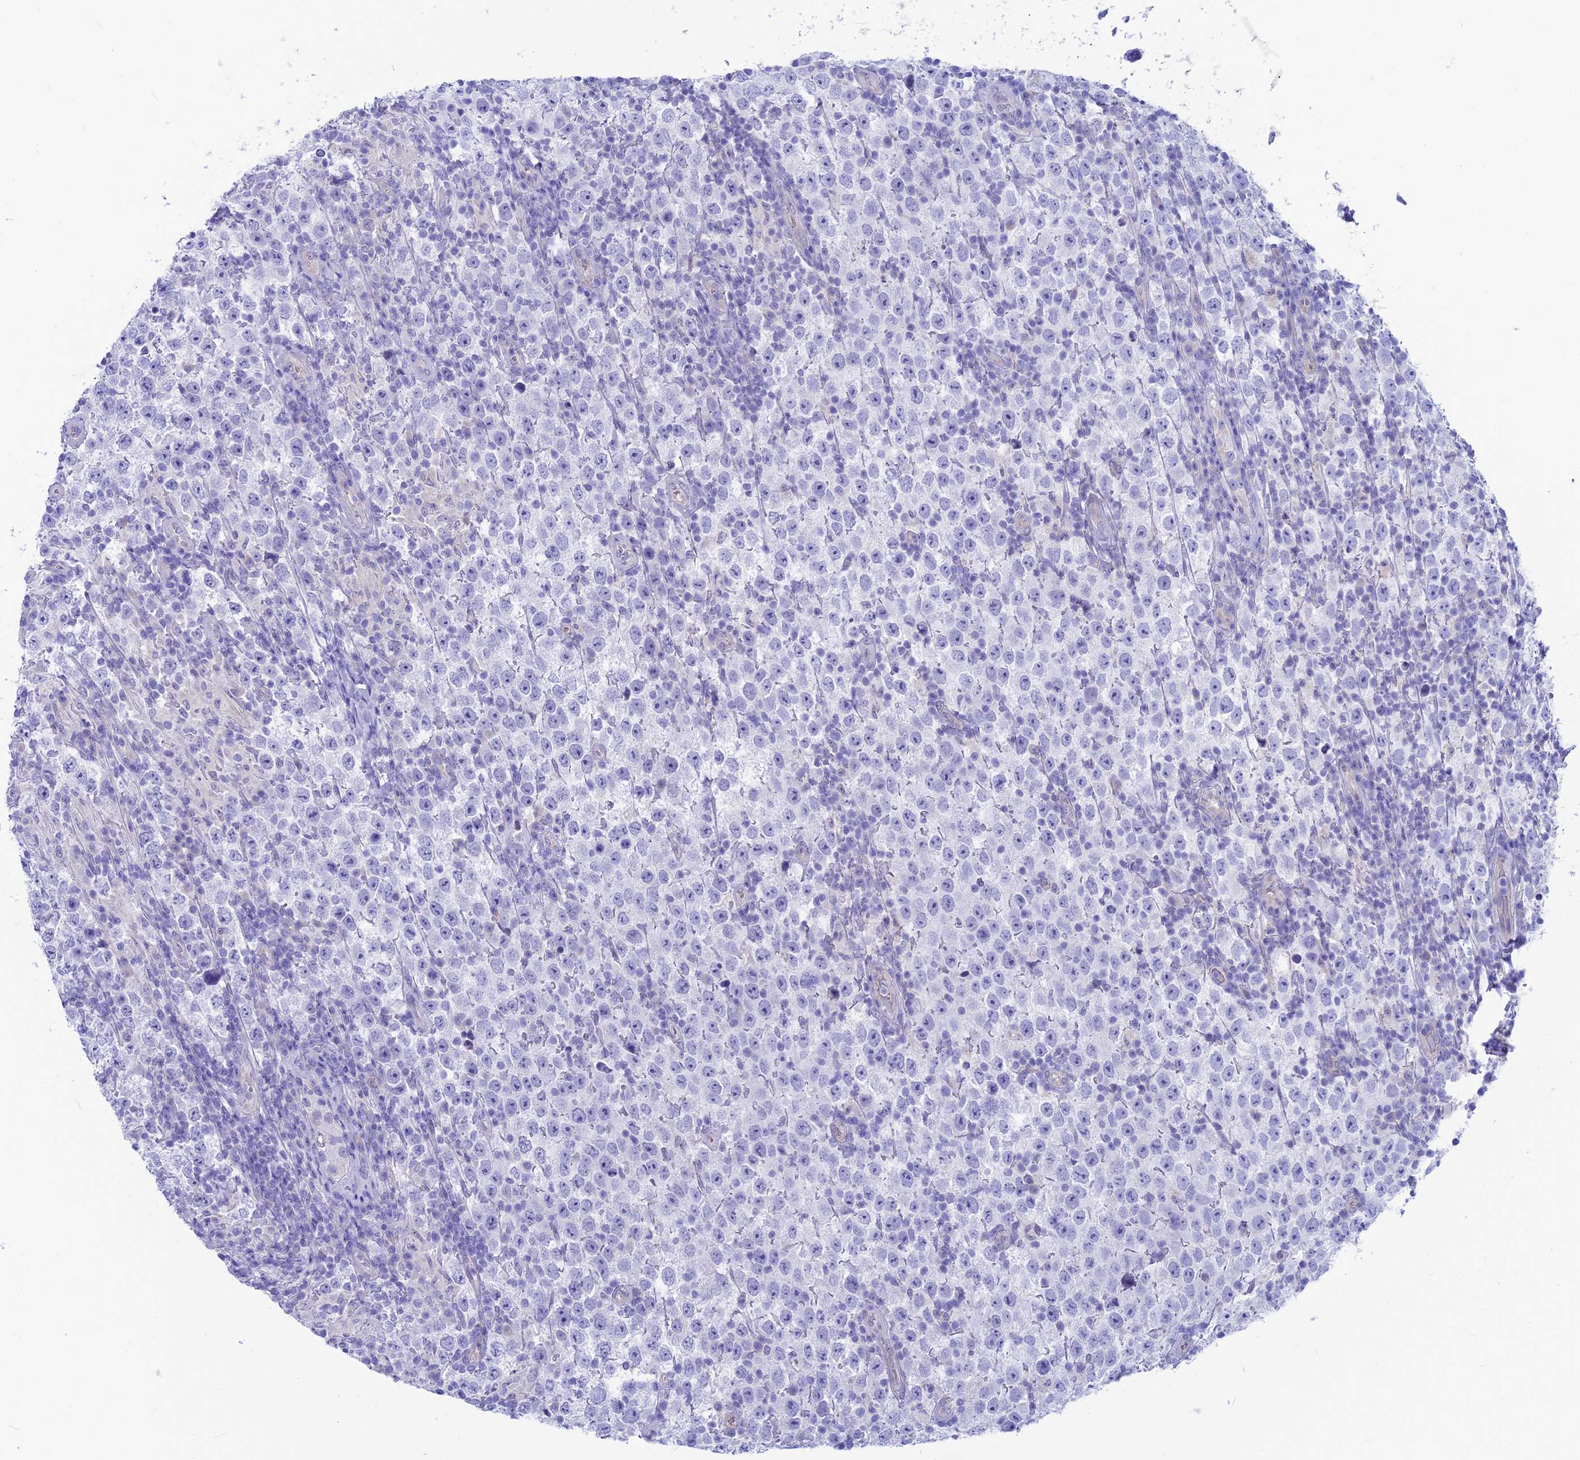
{"staining": {"intensity": "negative", "quantity": "none", "location": "none"}, "tissue": "testis cancer", "cell_type": "Tumor cells", "image_type": "cancer", "snomed": [{"axis": "morphology", "description": "Normal tissue, NOS"}, {"axis": "morphology", "description": "Urothelial carcinoma, High grade"}, {"axis": "morphology", "description": "Seminoma, NOS"}, {"axis": "morphology", "description": "Carcinoma, Embryonal, NOS"}, {"axis": "topography", "description": "Urinary bladder"}, {"axis": "topography", "description": "Testis"}], "caption": "Immunohistochemistry (IHC) image of neoplastic tissue: human testis seminoma stained with DAB (3,3'-diaminobenzidine) shows no significant protein expression in tumor cells.", "gene": "GNGT2", "patient": {"sex": "male", "age": 41}}